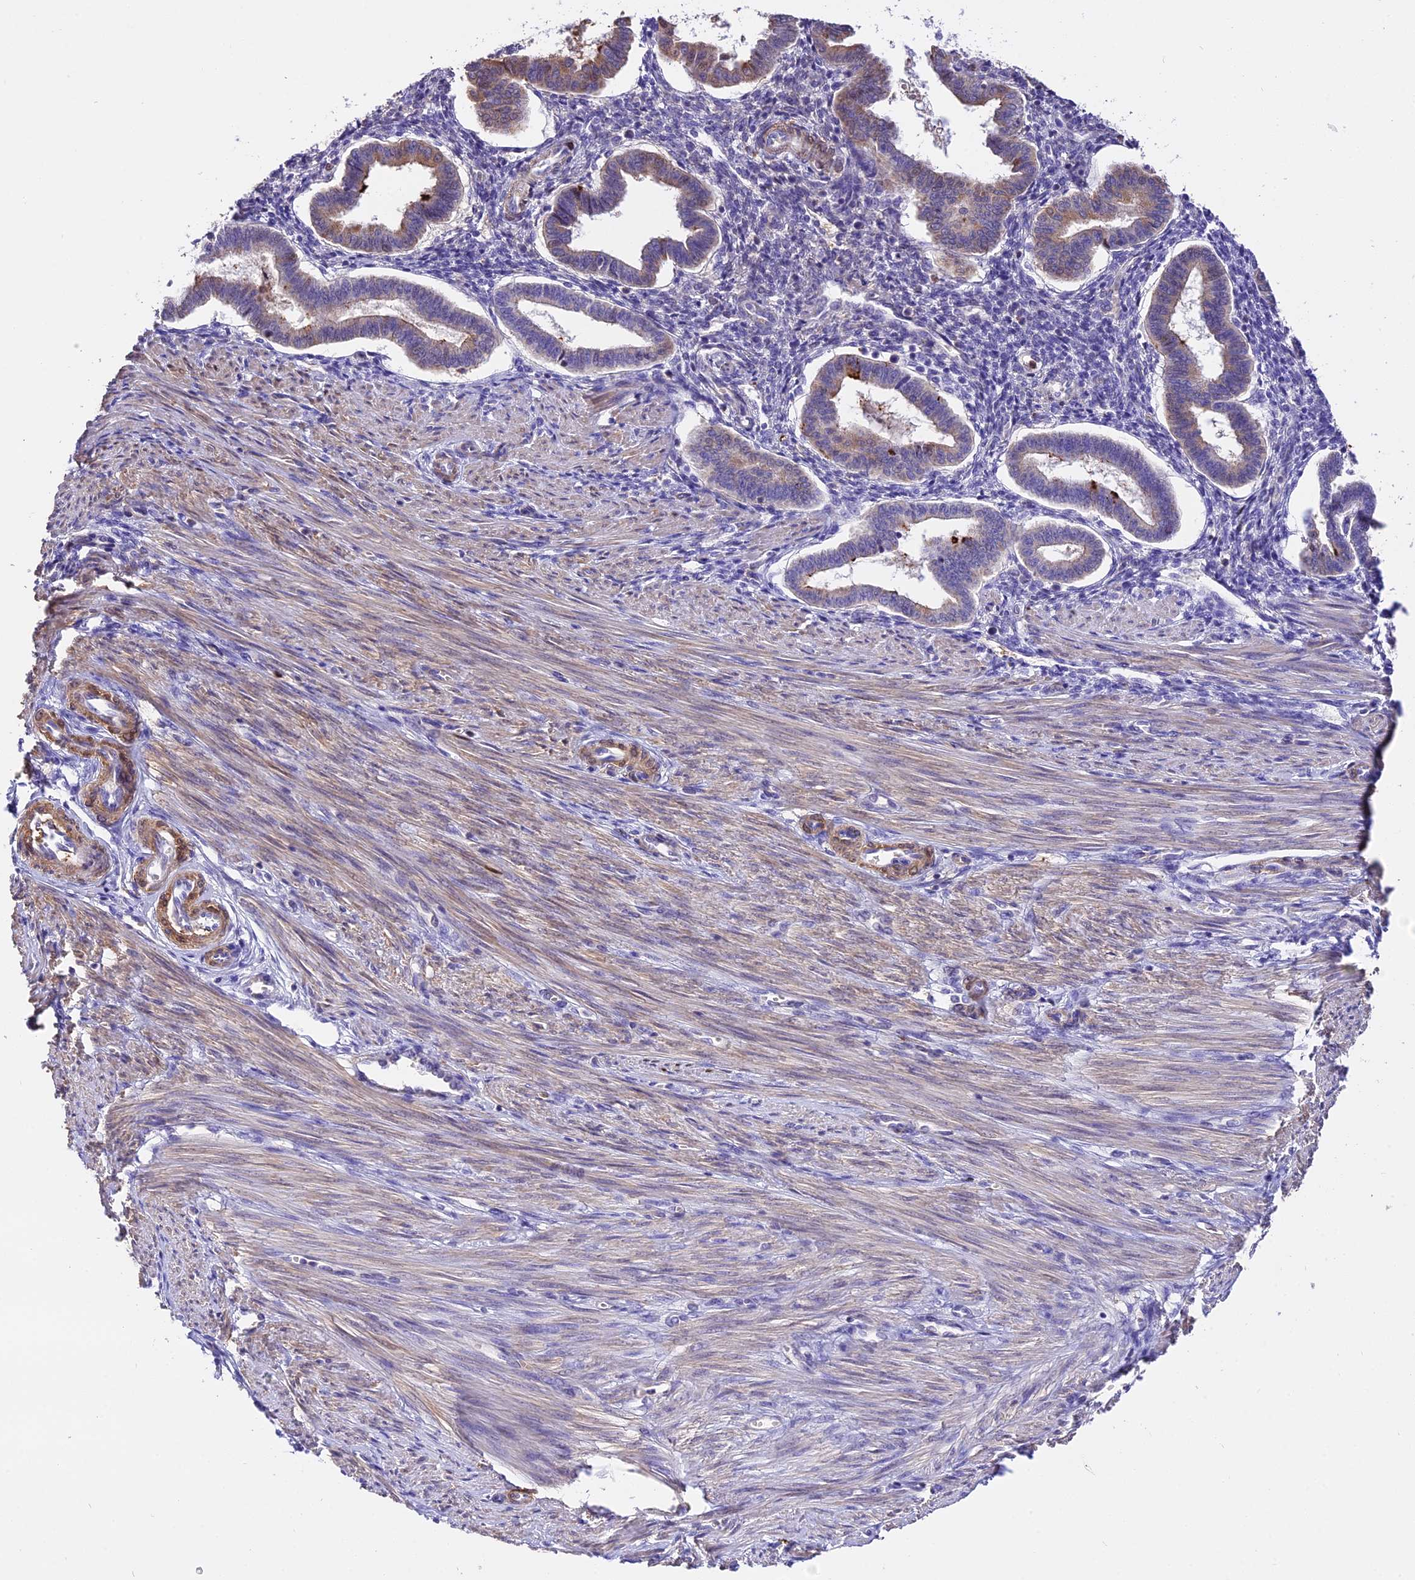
{"staining": {"intensity": "moderate", "quantity": "25%-75%", "location": "cytoplasmic/membranous,nuclear"}, "tissue": "endometrium", "cell_type": "Cells in endometrial stroma", "image_type": "normal", "snomed": [{"axis": "morphology", "description": "Normal tissue, NOS"}, {"axis": "topography", "description": "Endometrium"}], "caption": "About 25%-75% of cells in endometrial stroma in benign endometrium display moderate cytoplasmic/membranous,nuclear protein expression as visualized by brown immunohistochemical staining.", "gene": "MAP3K7CL", "patient": {"sex": "female", "age": 24}}